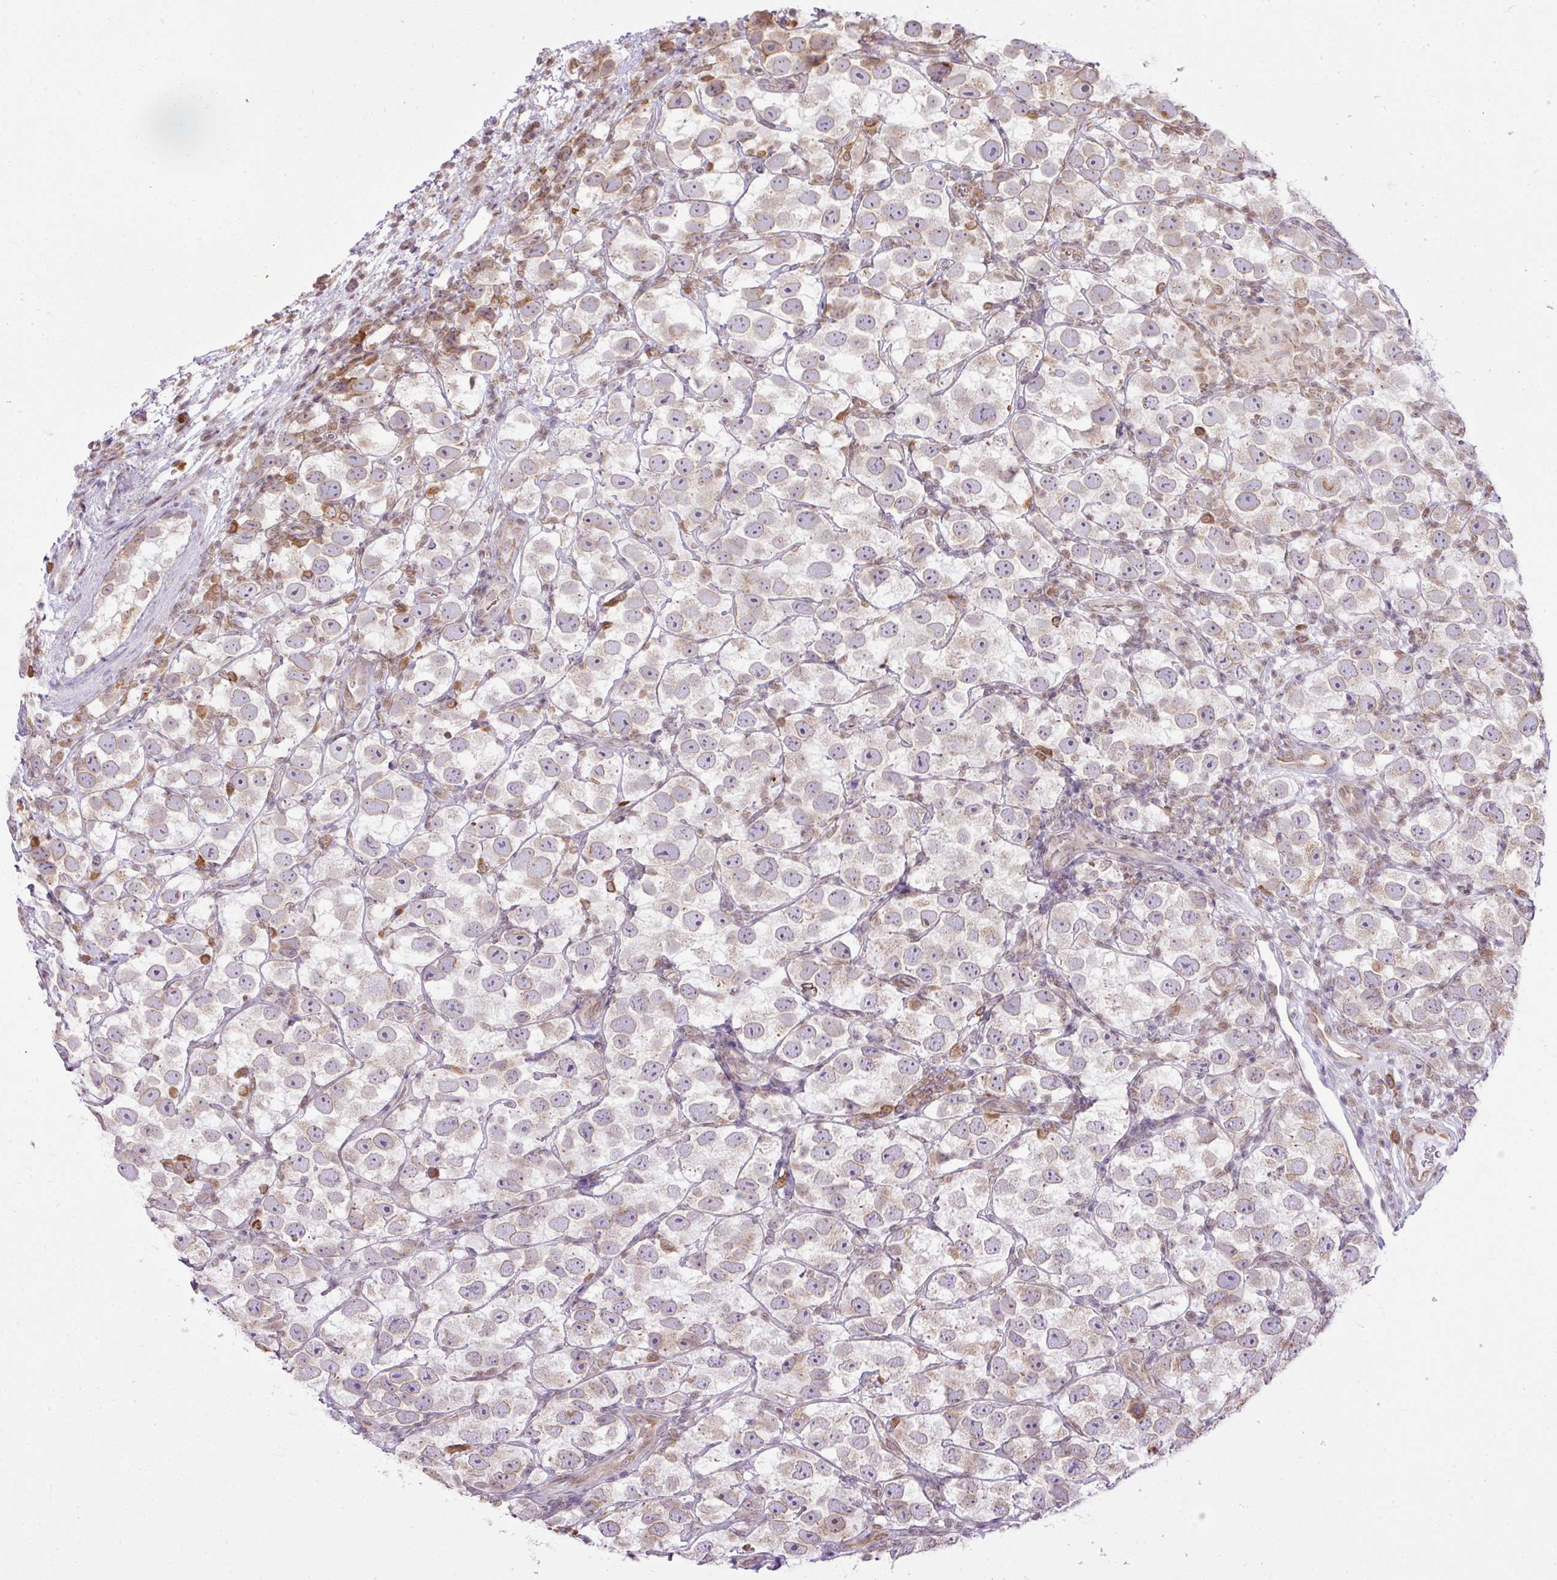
{"staining": {"intensity": "weak", "quantity": "<25%", "location": "cytoplasmic/membranous"}, "tissue": "testis cancer", "cell_type": "Tumor cells", "image_type": "cancer", "snomed": [{"axis": "morphology", "description": "Seminoma, NOS"}, {"axis": "topography", "description": "Testis"}], "caption": "IHC of human testis seminoma displays no expression in tumor cells.", "gene": "COX18", "patient": {"sex": "male", "age": 26}}